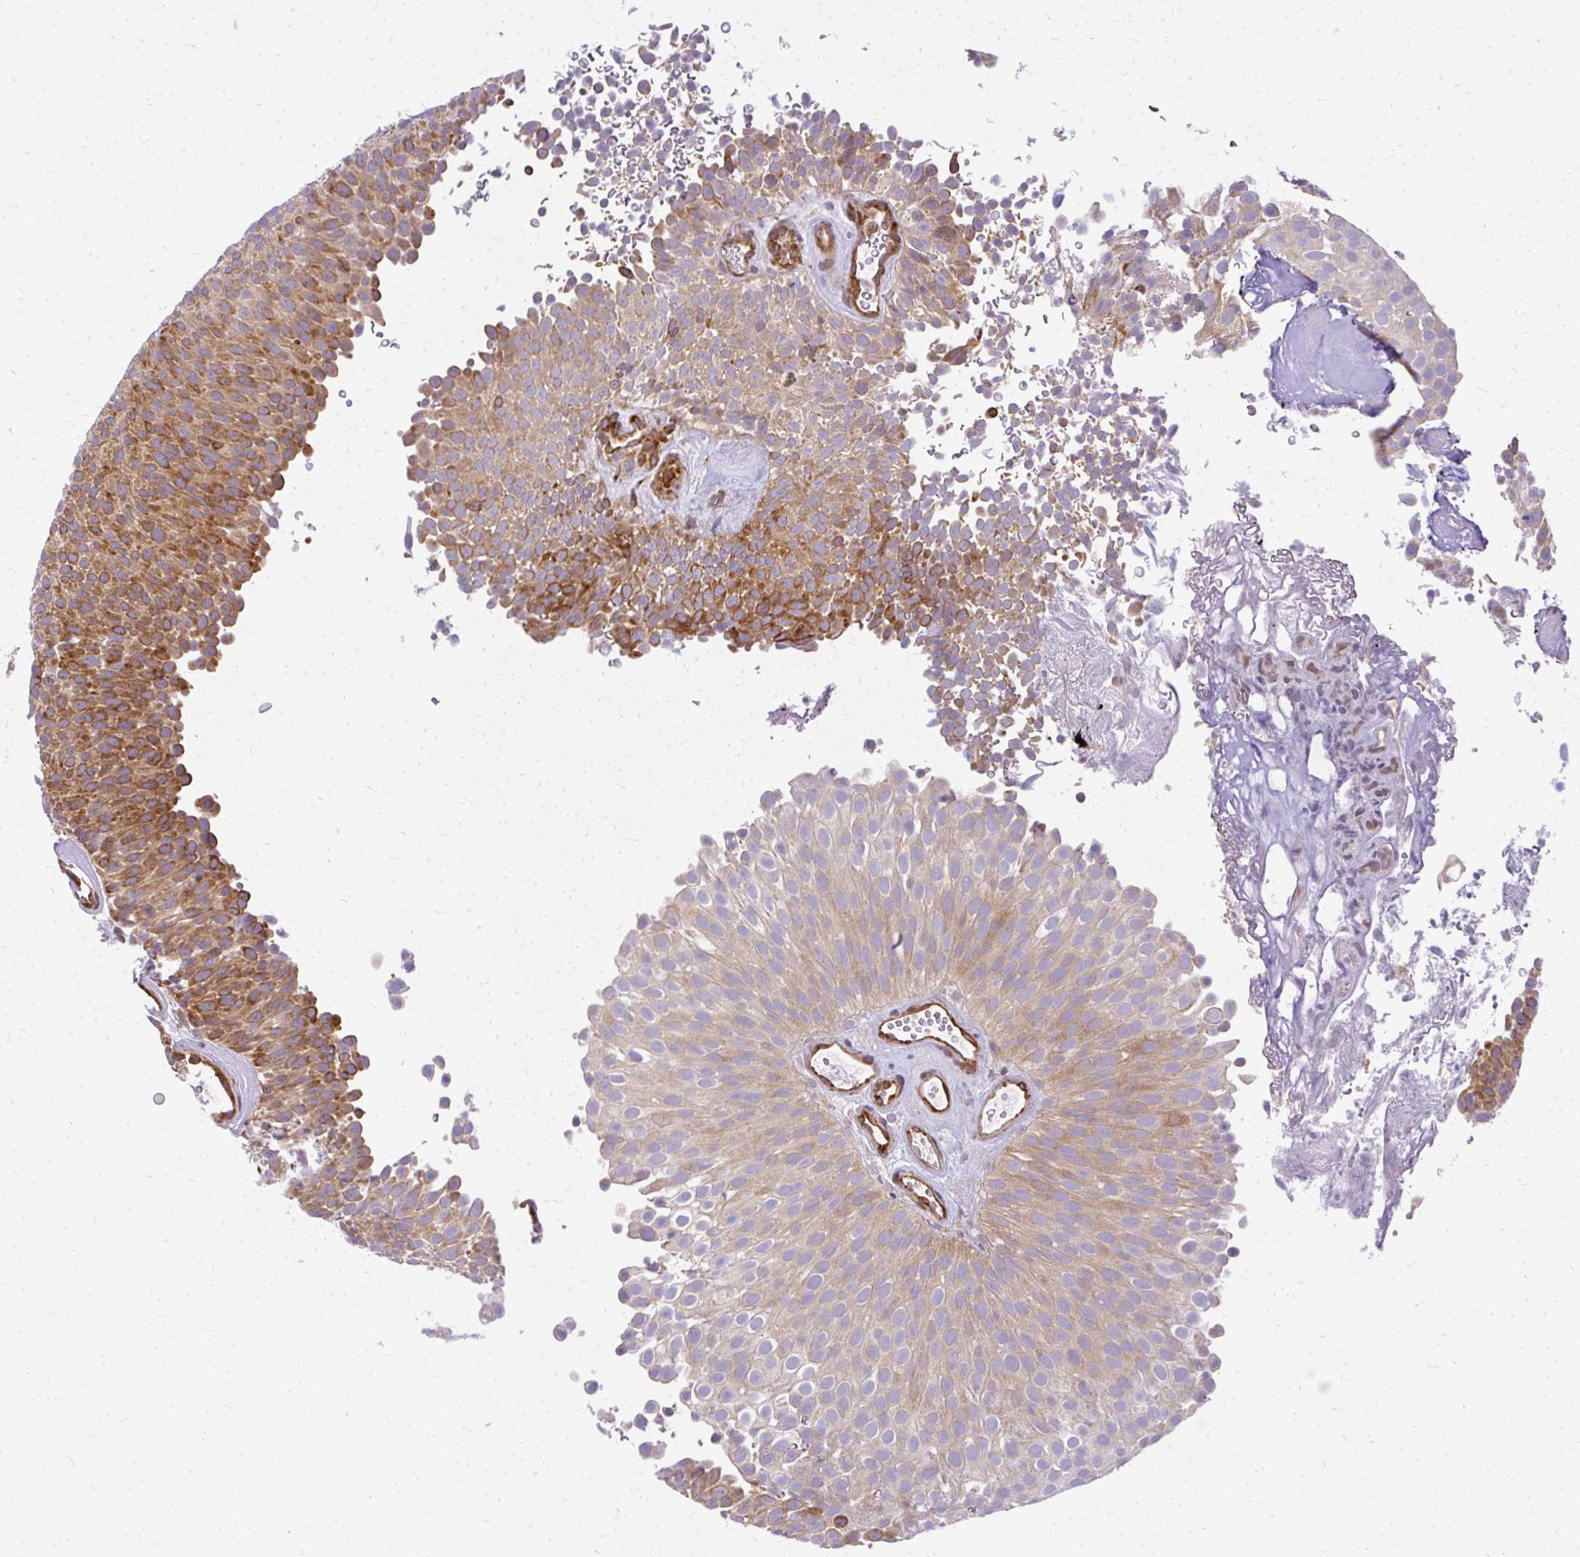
{"staining": {"intensity": "moderate", "quantity": "25%-75%", "location": "cytoplasmic/membranous"}, "tissue": "urothelial cancer", "cell_type": "Tumor cells", "image_type": "cancer", "snomed": [{"axis": "morphology", "description": "Urothelial carcinoma, Low grade"}, {"axis": "topography", "description": "Urinary bladder"}], "caption": "Immunohistochemical staining of urothelial cancer shows medium levels of moderate cytoplasmic/membranous staining in approximately 25%-75% of tumor cells.", "gene": "RSKR", "patient": {"sex": "male", "age": 78}}